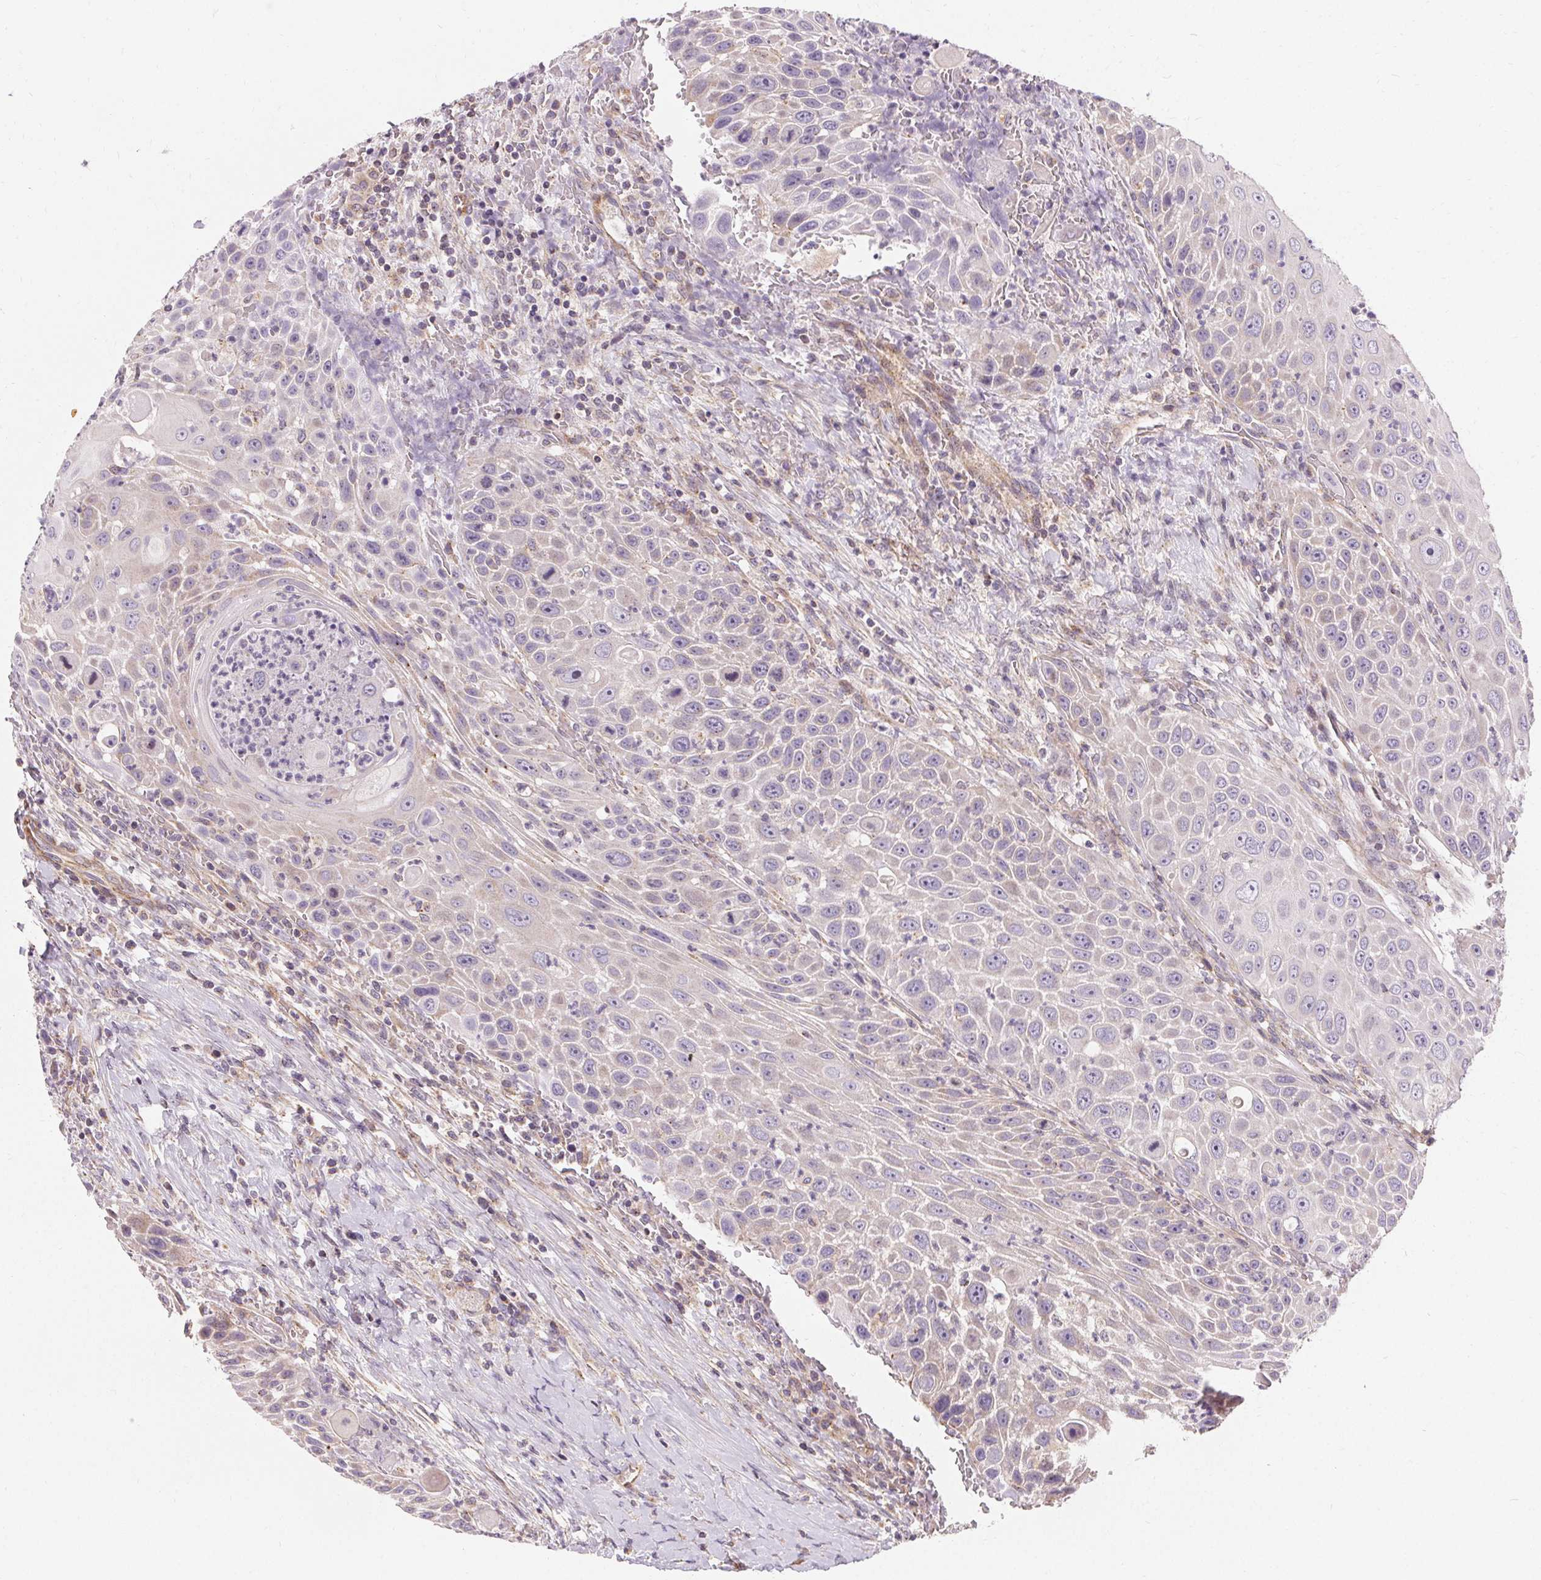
{"staining": {"intensity": "weak", "quantity": "<25%", "location": "cytoplasmic/membranous"}, "tissue": "head and neck cancer", "cell_type": "Tumor cells", "image_type": "cancer", "snomed": [{"axis": "morphology", "description": "Squamous cell carcinoma, NOS"}, {"axis": "topography", "description": "Head-Neck"}], "caption": "Human head and neck cancer stained for a protein using immunohistochemistry displays no expression in tumor cells.", "gene": "APLP1", "patient": {"sex": "male", "age": 69}}